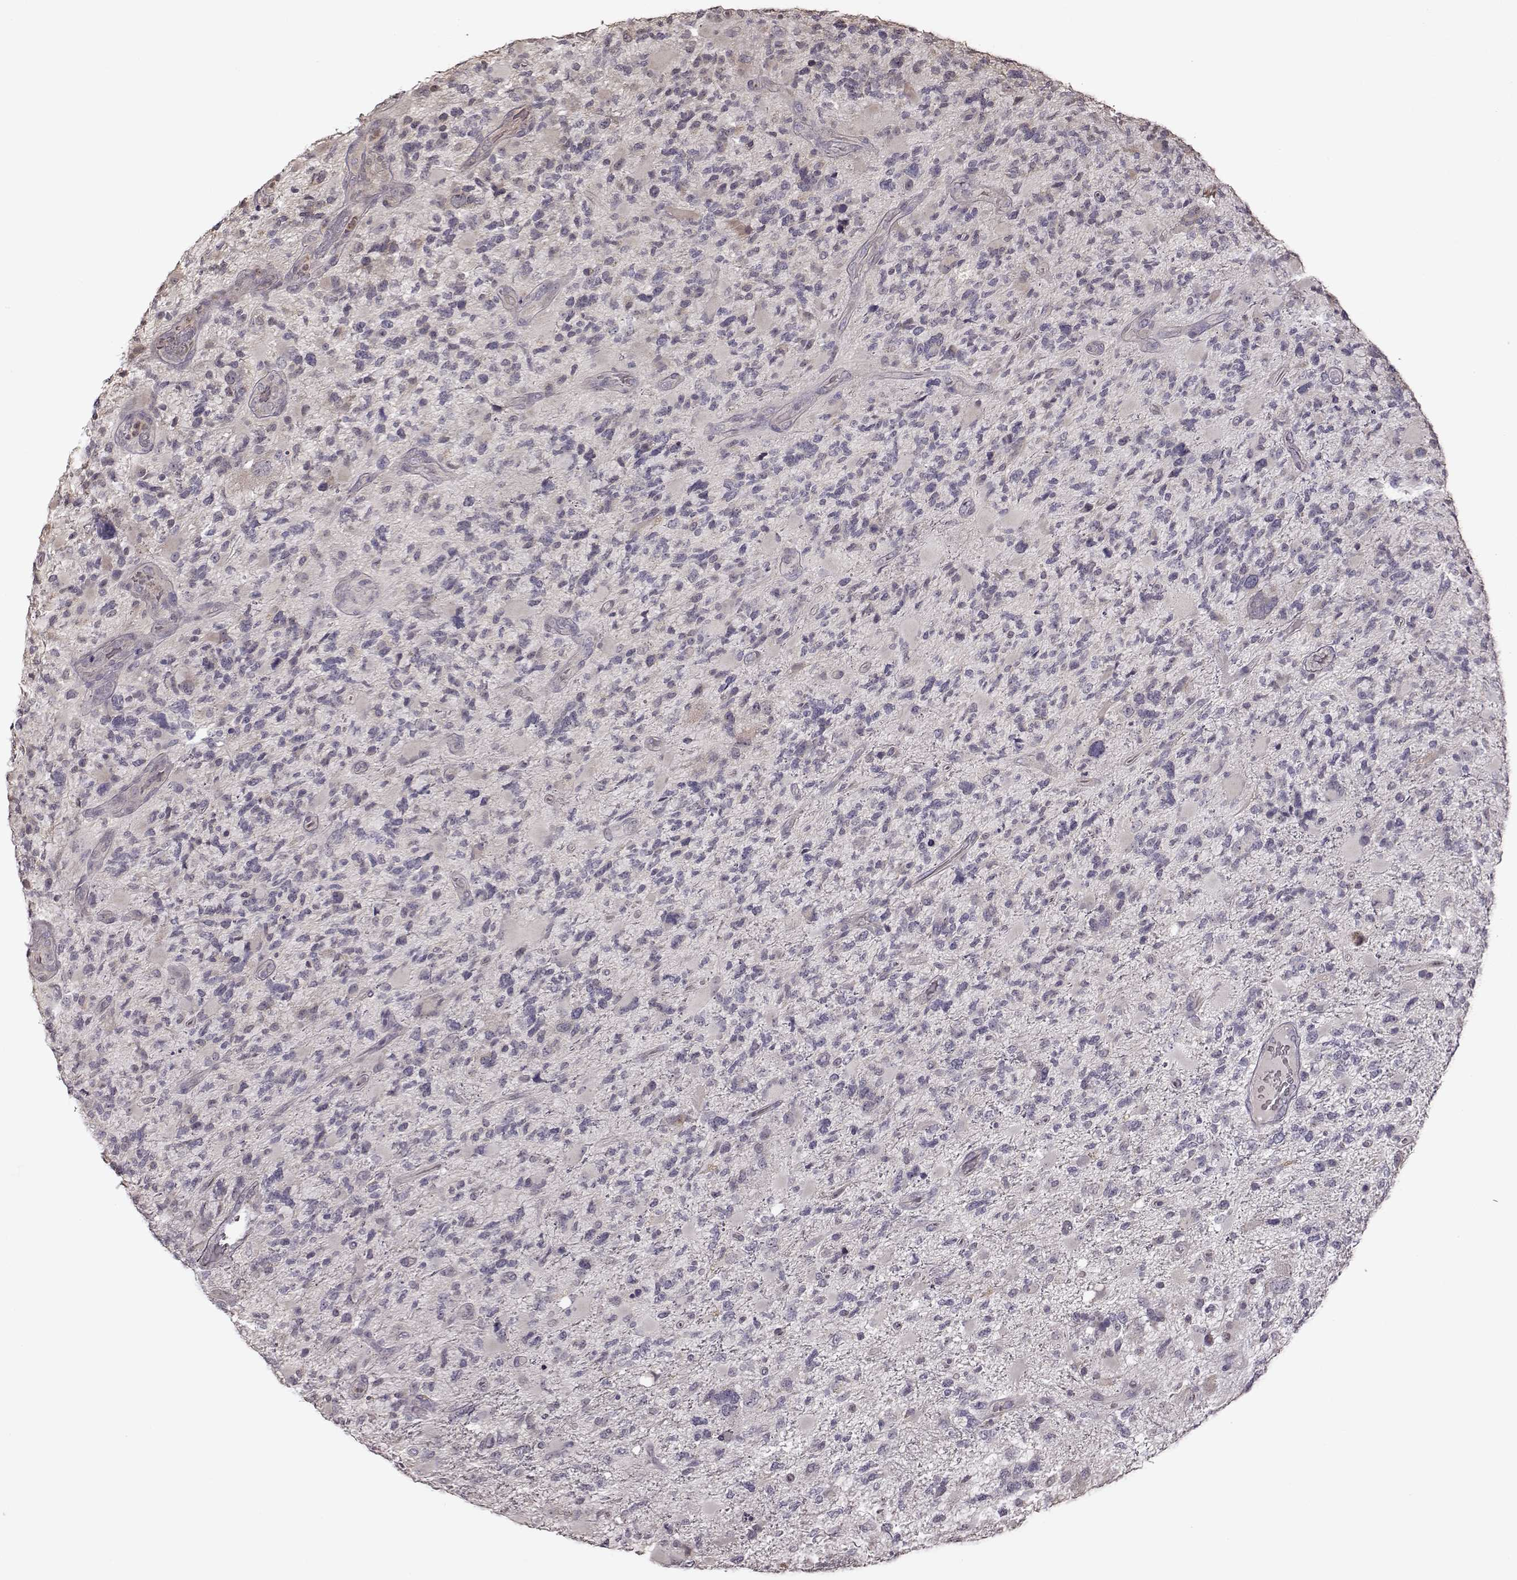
{"staining": {"intensity": "negative", "quantity": "none", "location": "none"}, "tissue": "glioma", "cell_type": "Tumor cells", "image_type": "cancer", "snomed": [{"axis": "morphology", "description": "Glioma, malignant, High grade"}, {"axis": "topography", "description": "Brain"}], "caption": "Immunohistochemistry (IHC) of human high-grade glioma (malignant) displays no staining in tumor cells.", "gene": "CRB1", "patient": {"sex": "female", "age": 71}}